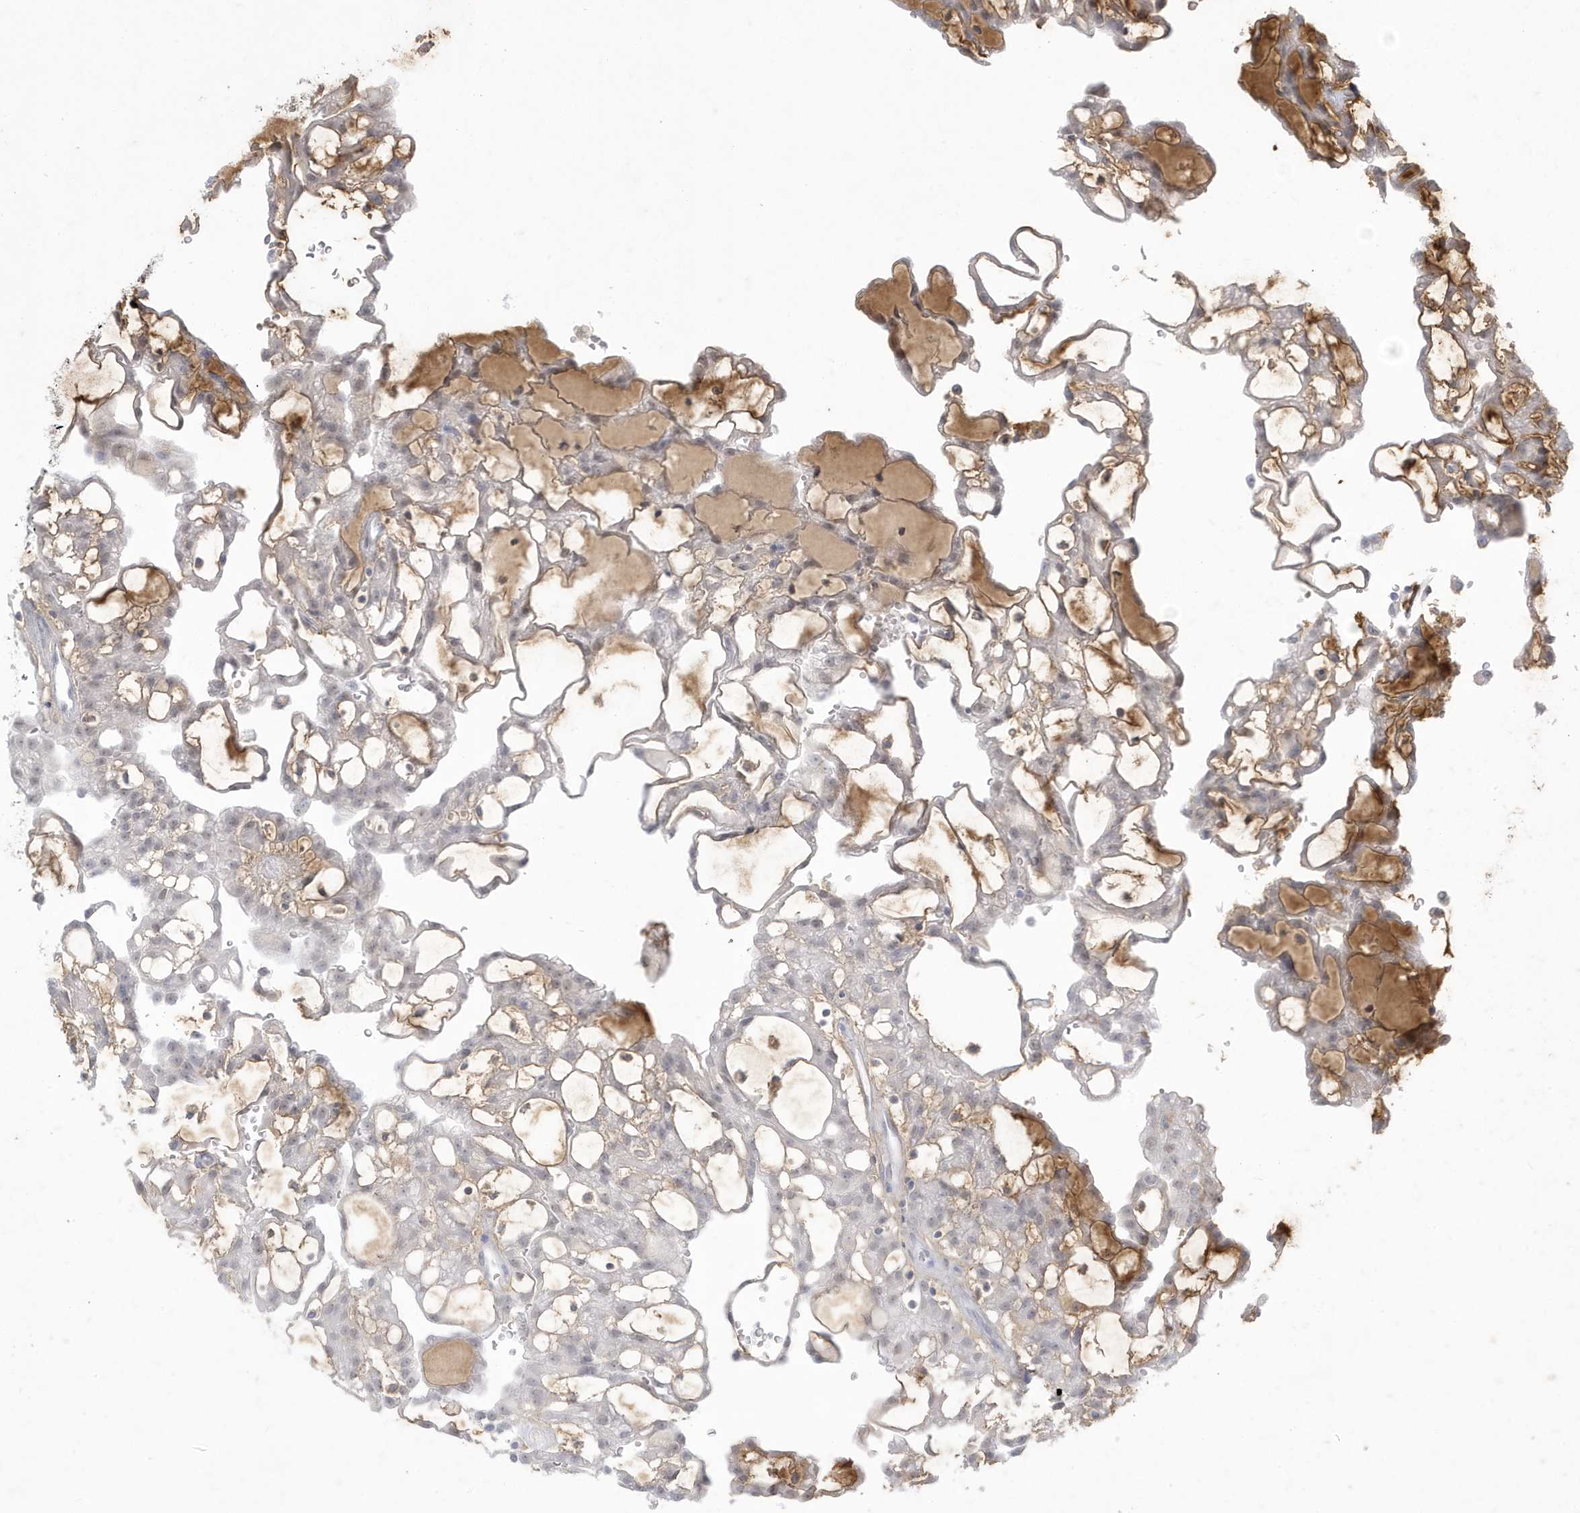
{"staining": {"intensity": "weak", "quantity": "25%-75%", "location": "cytoplasmic/membranous"}, "tissue": "renal cancer", "cell_type": "Tumor cells", "image_type": "cancer", "snomed": [{"axis": "morphology", "description": "Adenocarcinoma, NOS"}, {"axis": "topography", "description": "Kidney"}], "caption": "Immunohistochemical staining of human renal cancer exhibits weak cytoplasmic/membranous protein positivity in about 25%-75% of tumor cells.", "gene": "HERC6", "patient": {"sex": "male", "age": 63}}